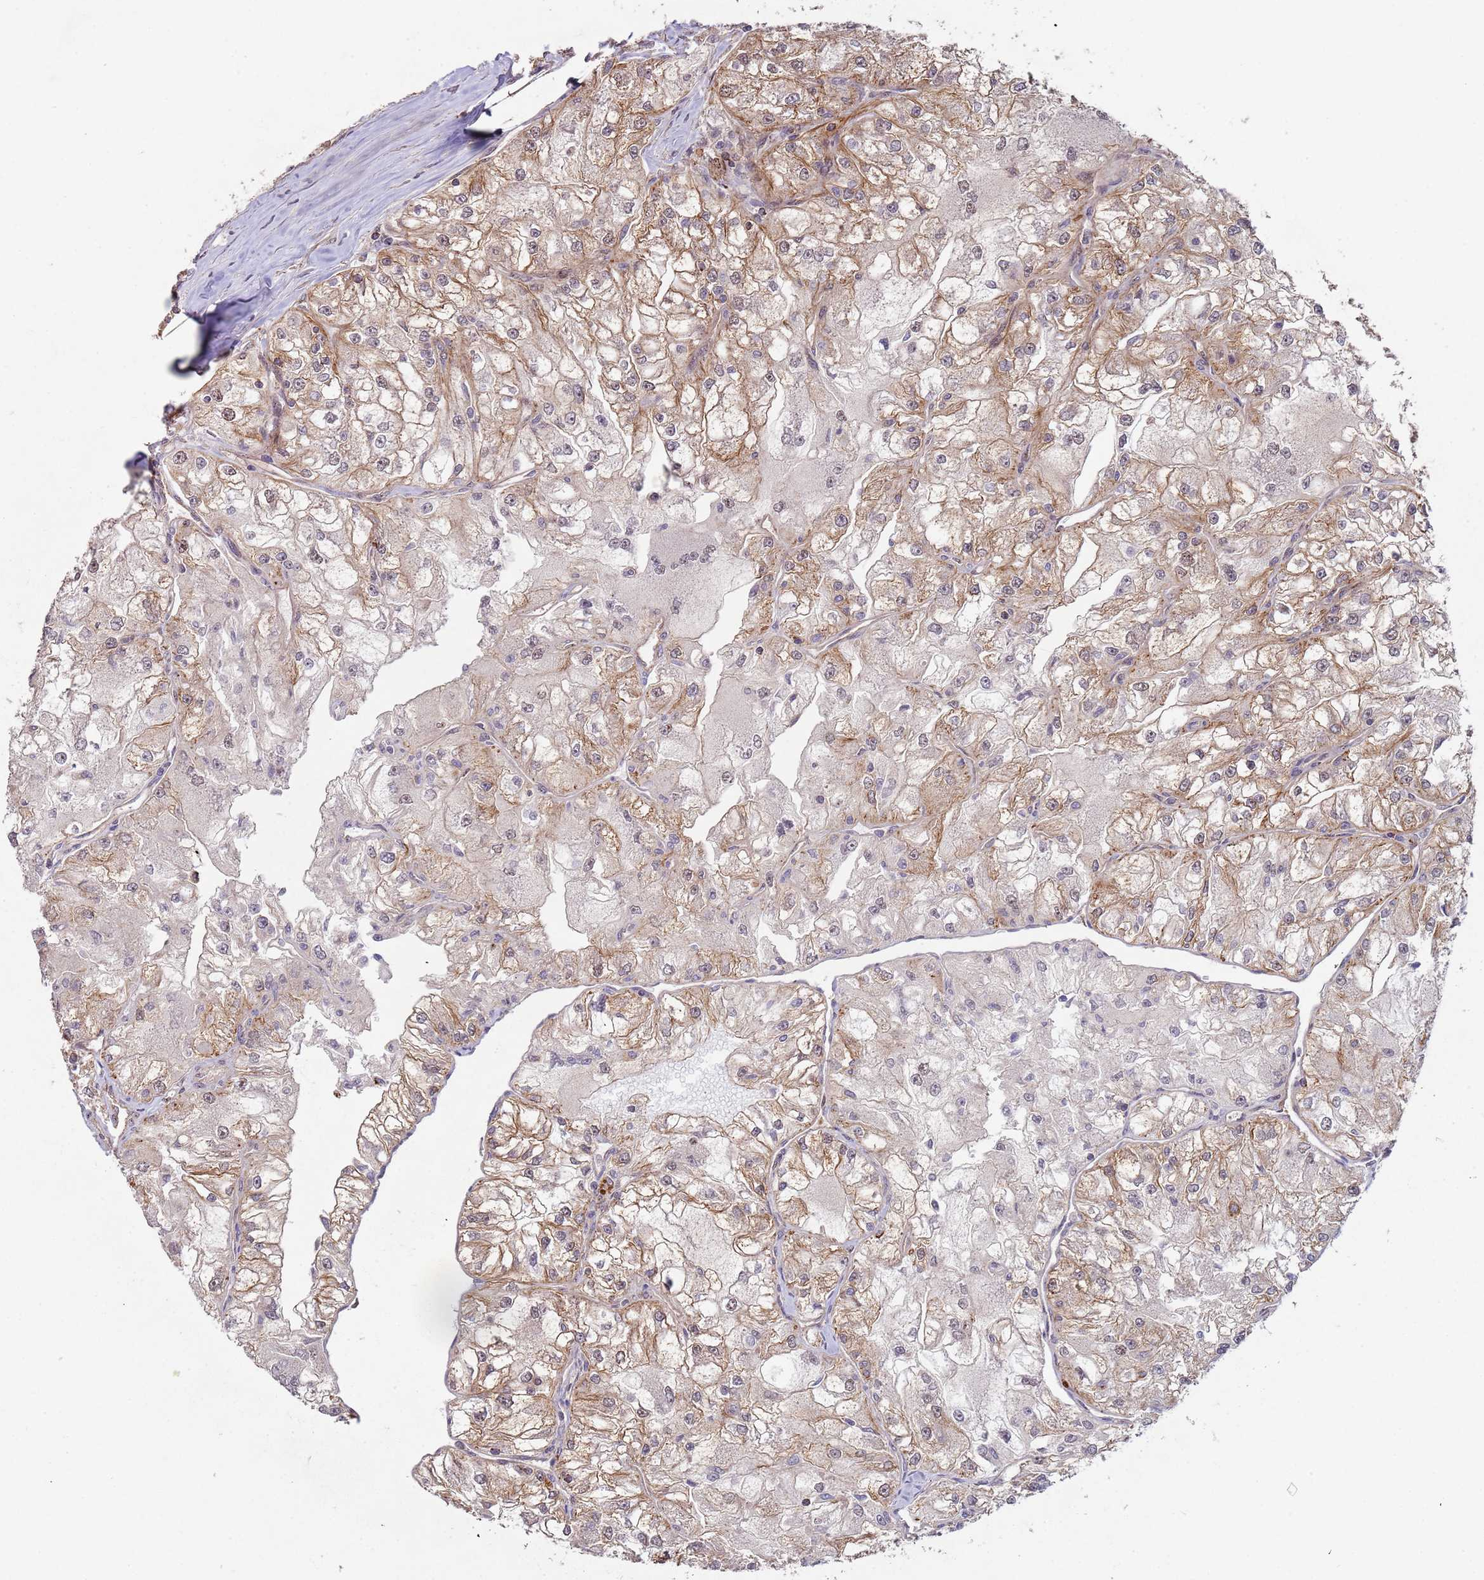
{"staining": {"intensity": "moderate", "quantity": "25%-75%", "location": "cytoplasmic/membranous"}, "tissue": "renal cancer", "cell_type": "Tumor cells", "image_type": "cancer", "snomed": [{"axis": "morphology", "description": "Adenocarcinoma, NOS"}, {"axis": "topography", "description": "Kidney"}], "caption": "Immunohistochemistry image of human renal cancer (adenocarcinoma) stained for a protein (brown), which shows medium levels of moderate cytoplasmic/membranous staining in approximately 25%-75% of tumor cells.", "gene": "KANSL1L", "patient": {"sex": "female", "age": 72}}